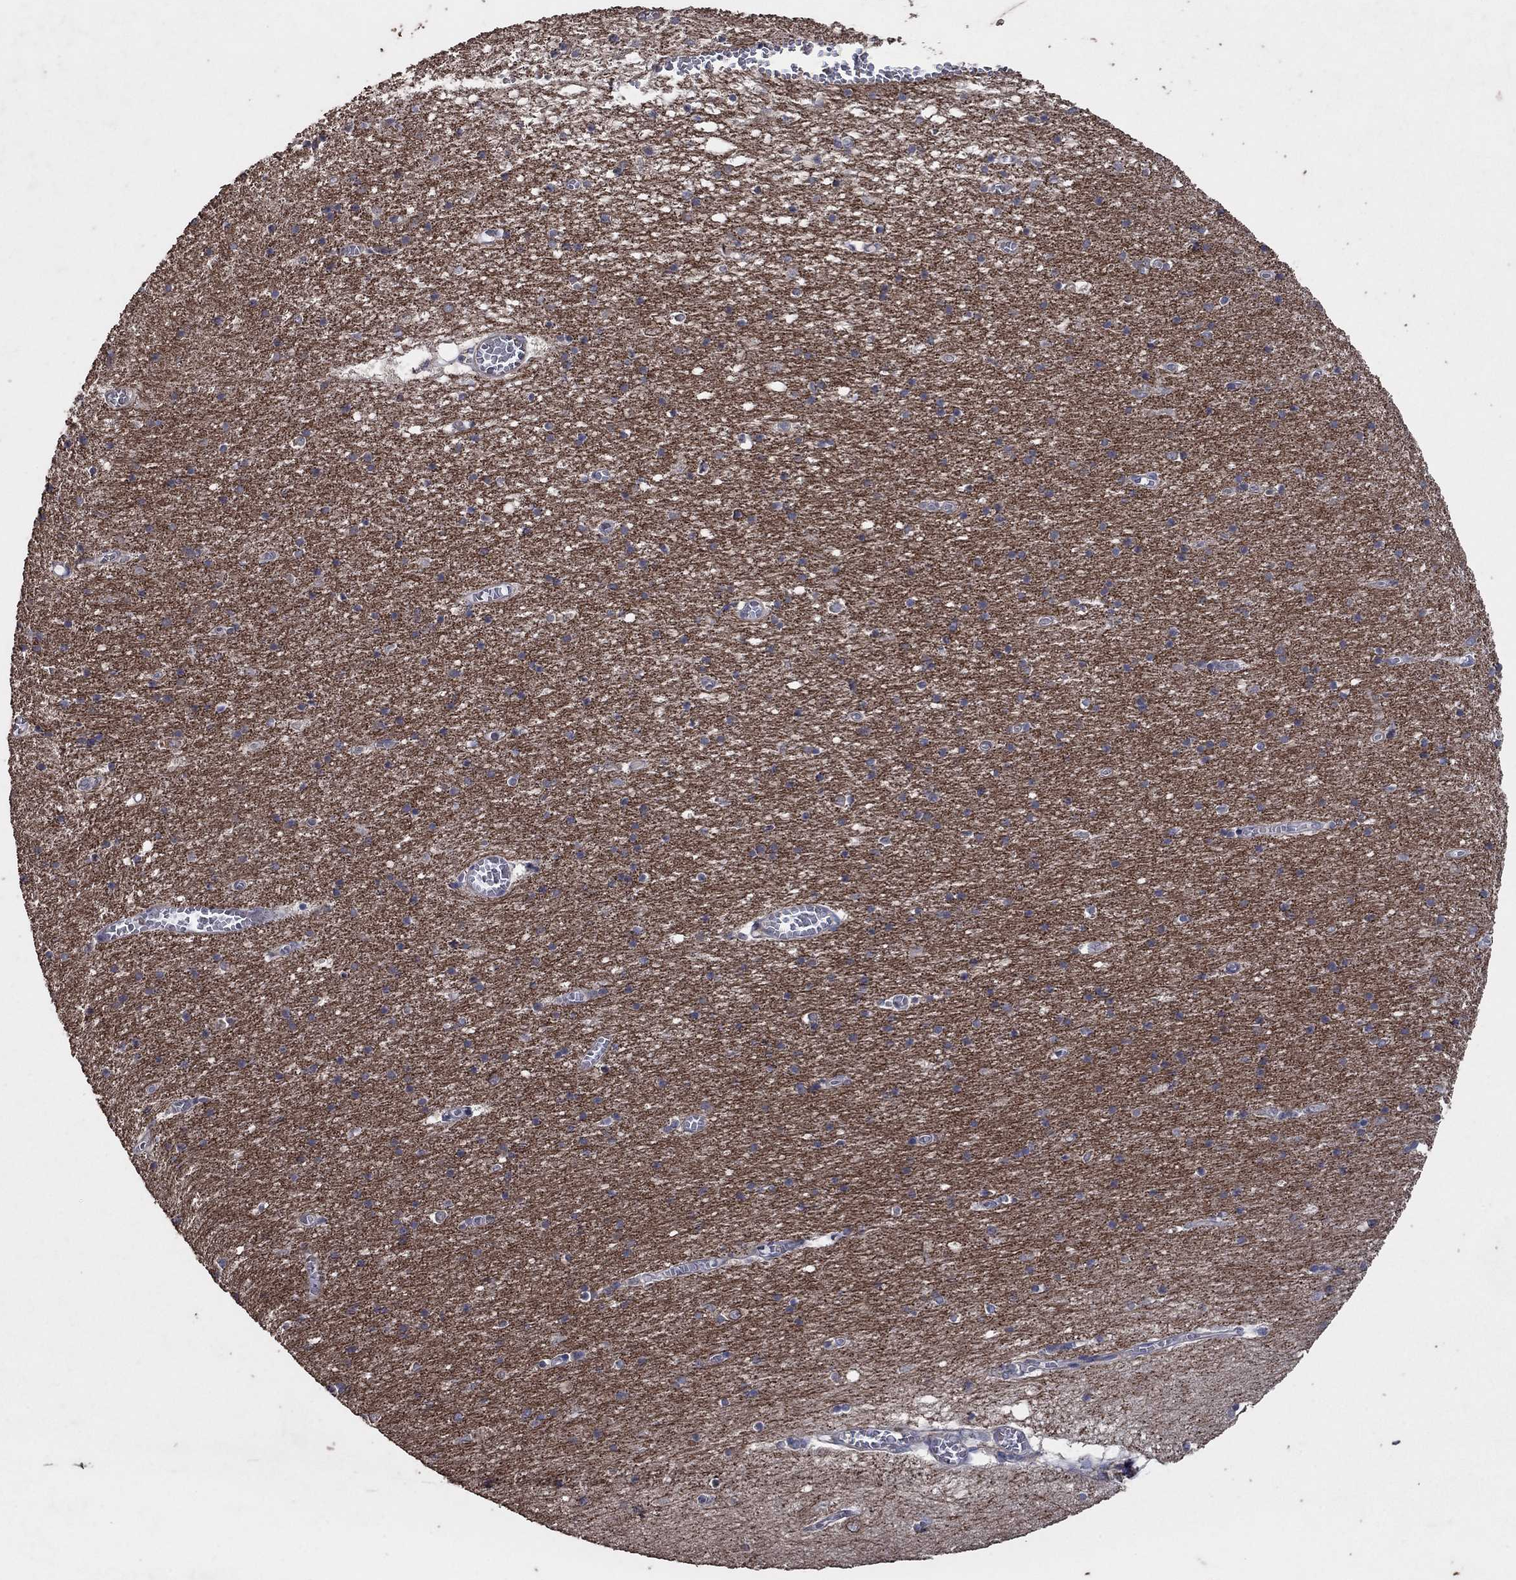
{"staining": {"intensity": "negative", "quantity": "none", "location": "none"}, "tissue": "cerebral cortex", "cell_type": "Endothelial cells", "image_type": "normal", "snomed": [{"axis": "morphology", "description": "Normal tissue, NOS"}, {"axis": "topography", "description": "Cerebral cortex"}], "caption": "Cerebral cortex was stained to show a protein in brown. There is no significant expression in endothelial cells. Brightfield microscopy of IHC stained with DAB (brown) and hematoxylin (blue), captured at high magnification.", "gene": "NCEH1", "patient": {"sex": "male", "age": 70}}